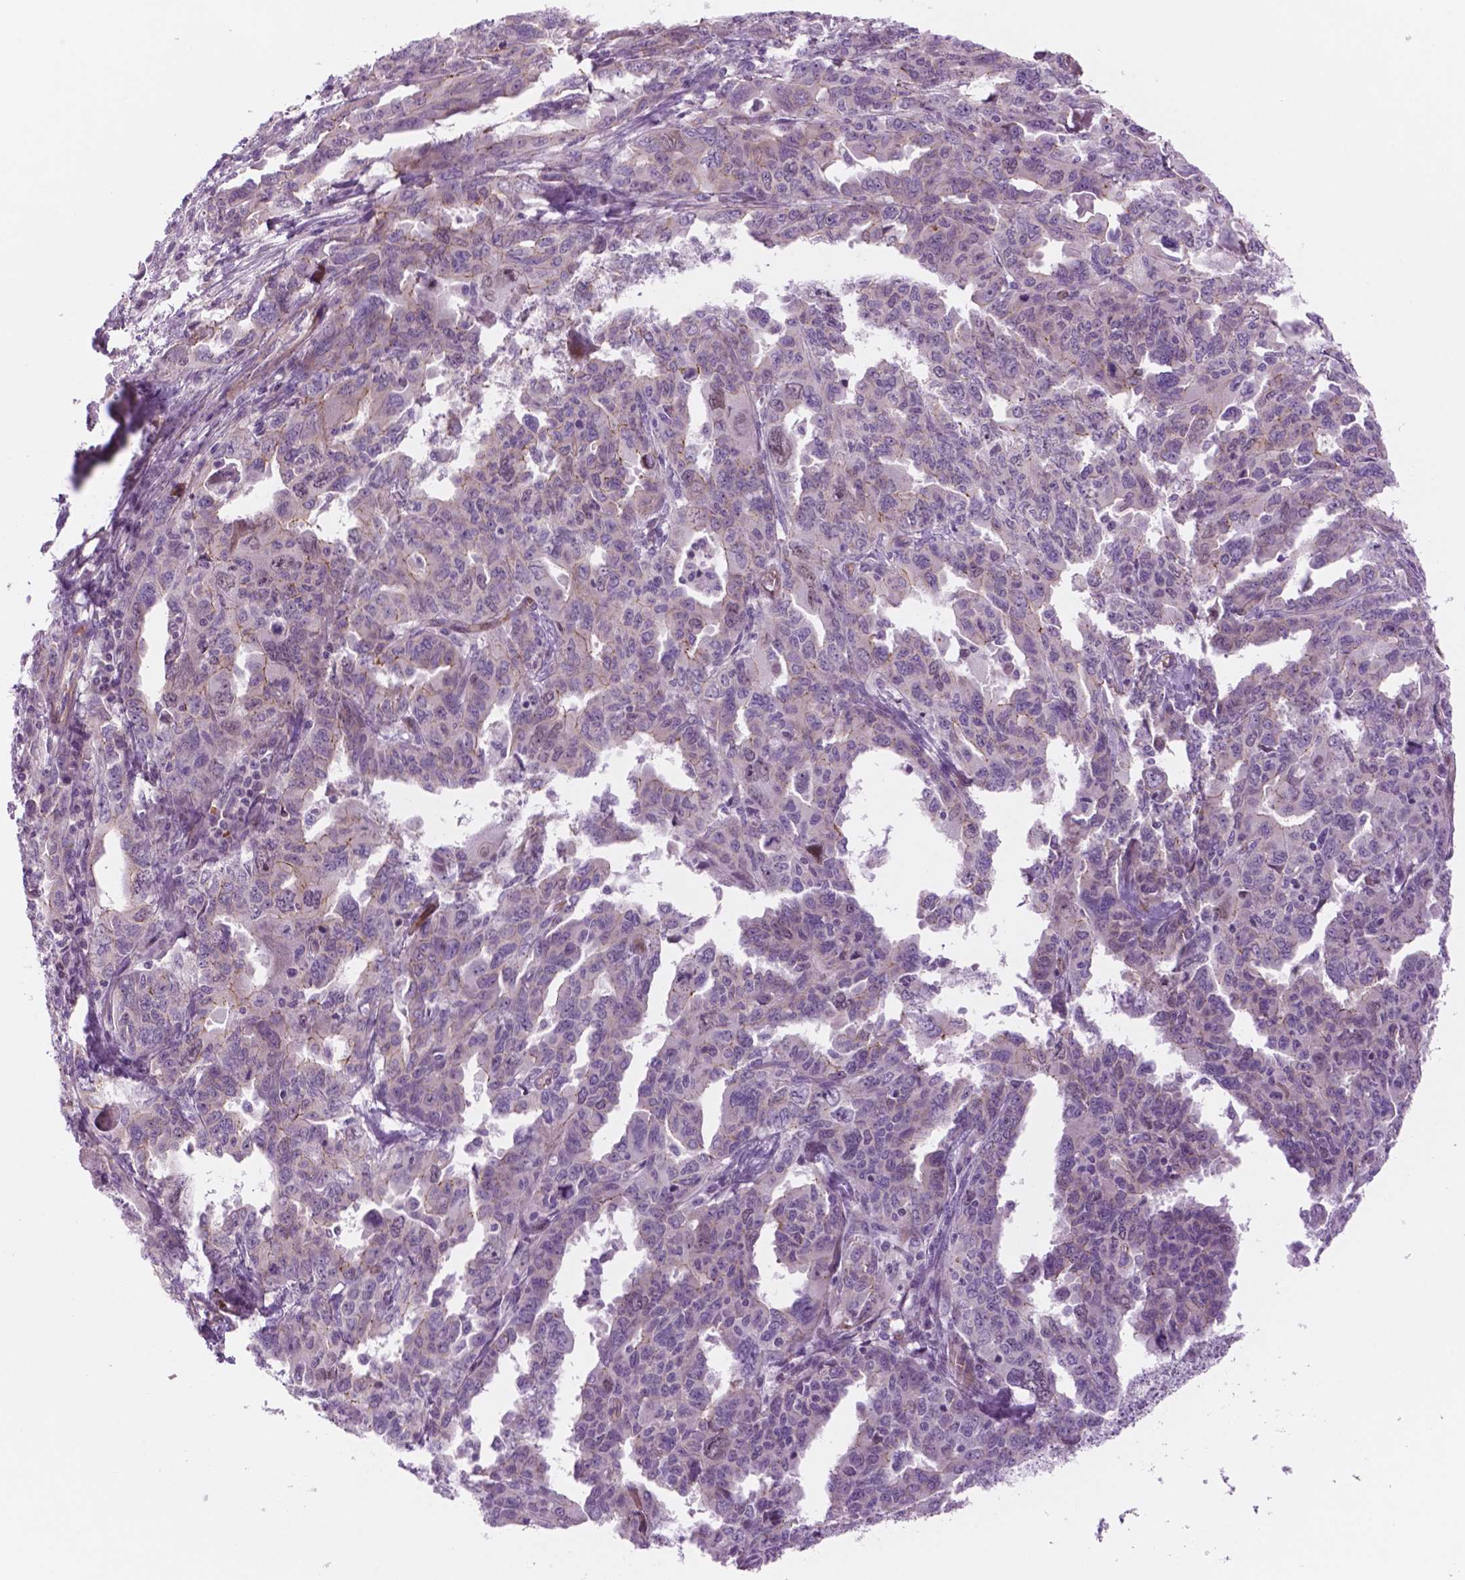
{"staining": {"intensity": "moderate", "quantity": "<25%", "location": "cytoplasmic/membranous"}, "tissue": "ovarian cancer", "cell_type": "Tumor cells", "image_type": "cancer", "snomed": [{"axis": "morphology", "description": "Adenocarcinoma, NOS"}, {"axis": "morphology", "description": "Carcinoma, endometroid"}, {"axis": "topography", "description": "Ovary"}], "caption": "Human ovarian cancer stained with a brown dye demonstrates moderate cytoplasmic/membranous positive expression in about <25% of tumor cells.", "gene": "RND3", "patient": {"sex": "female", "age": 72}}